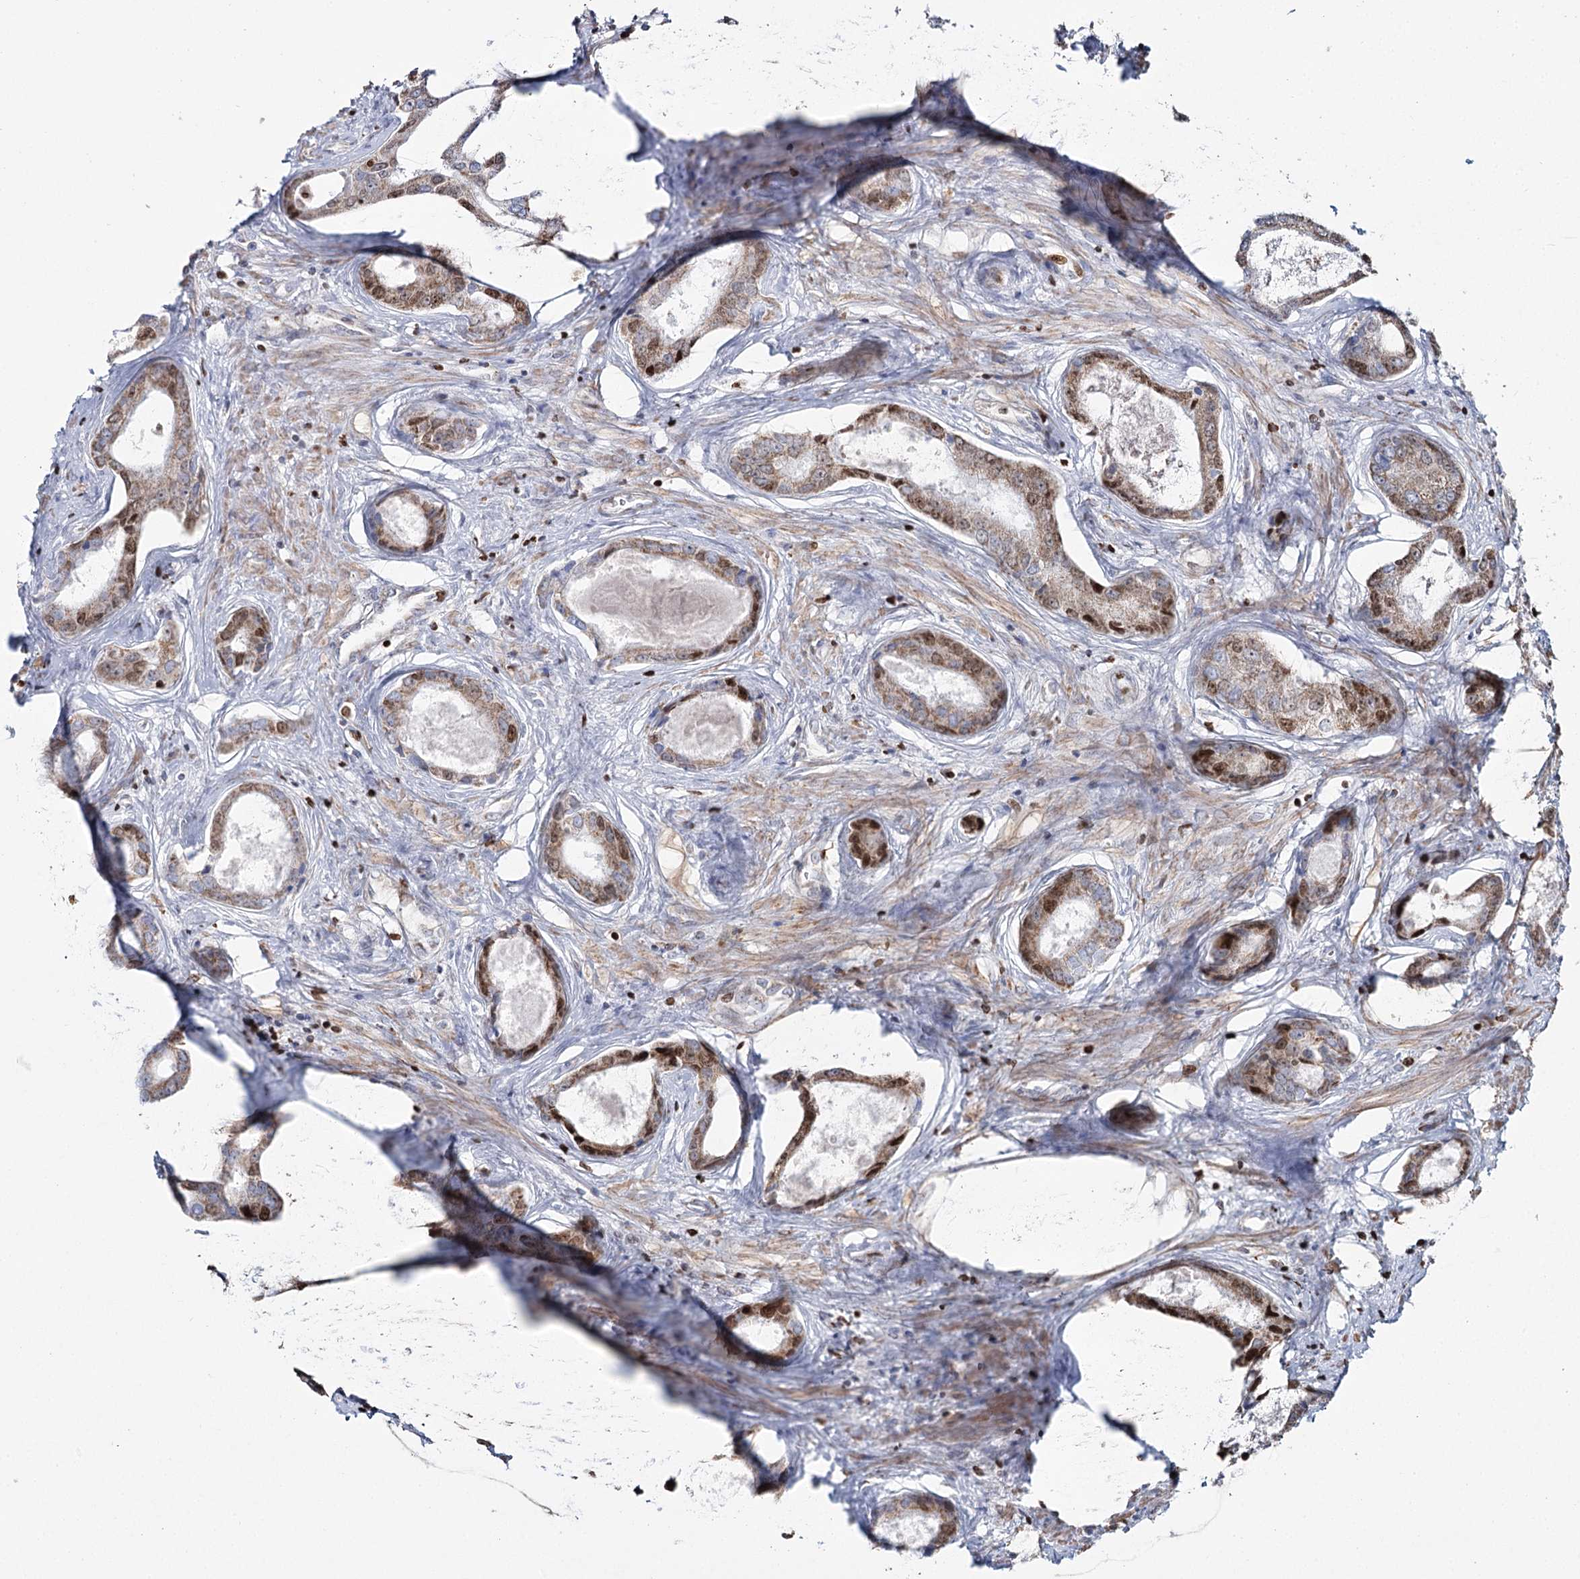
{"staining": {"intensity": "moderate", "quantity": ">75%", "location": "cytoplasmic/membranous,nuclear"}, "tissue": "prostate cancer", "cell_type": "Tumor cells", "image_type": "cancer", "snomed": [{"axis": "morphology", "description": "Adenocarcinoma, Low grade"}, {"axis": "topography", "description": "Prostate"}], "caption": "Prostate cancer tissue reveals moderate cytoplasmic/membranous and nuclear positivity in about >75% of tumor cells, visualized by immunohistochemistry. (Brightfield microscopy of DAB IHC at high magnification).", "gene": "PDHX", "patient": {"sex": "male", "age": 68}}